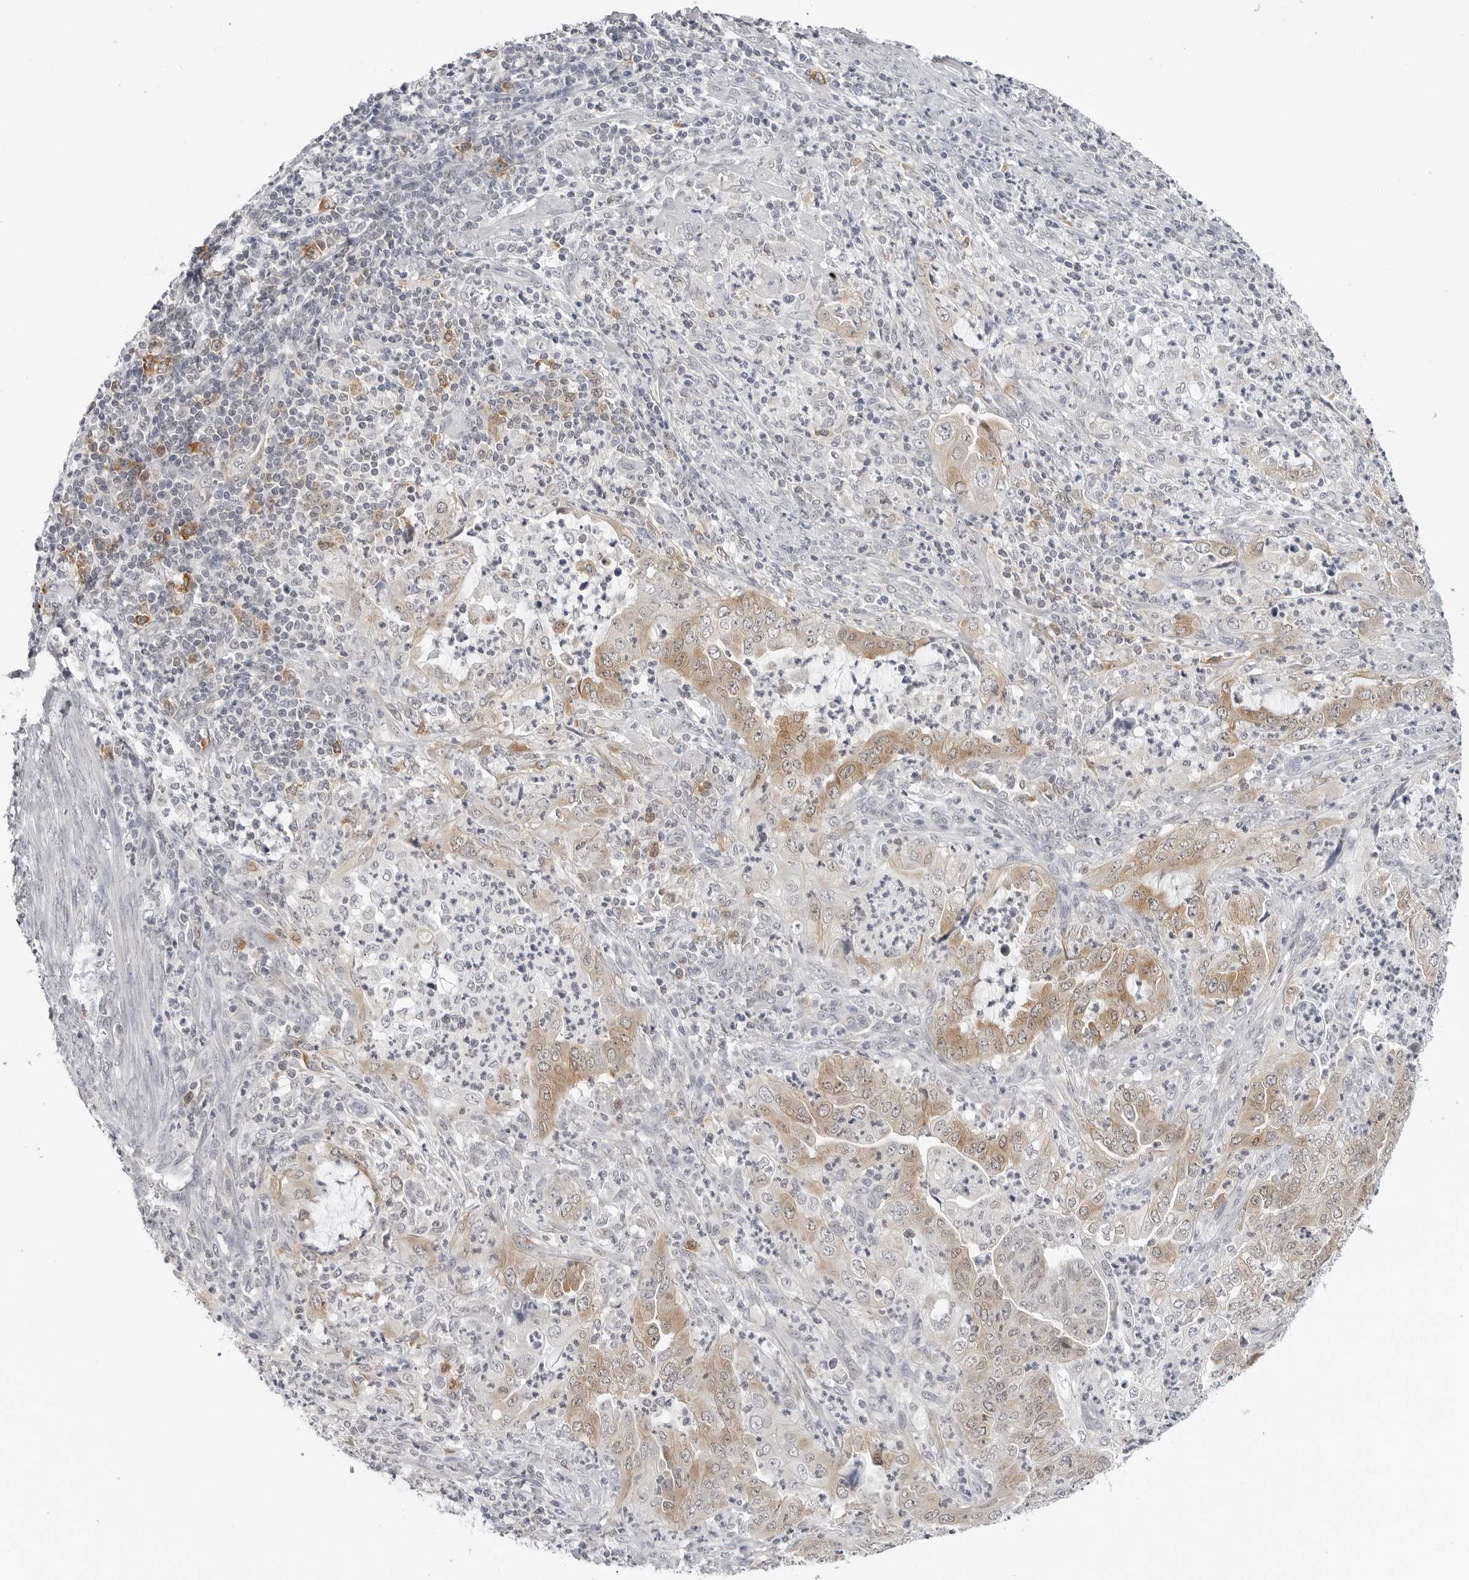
{"staining": {"intensity": "moderate", "quantity": ">75%", "location": "cytoplasmic/membranous"}, "tissue": "endometrial cancer", "cell_type": "Tumor cells", "image_type": "cancer", "snomed": [{"axis": "morphology", "description": "Adenocarcinoma, NOS"}, {"axis": "topography", "description": "Endometrium"}], "caption": "IHC (DAB) staining of endometrial adenocarcinoma shows moderate cytoplasmic/membranous protein expression in approximately >75% of tumor cells.", "gene": "RRM1", "patient": {"sex": "female", "age": 51}}